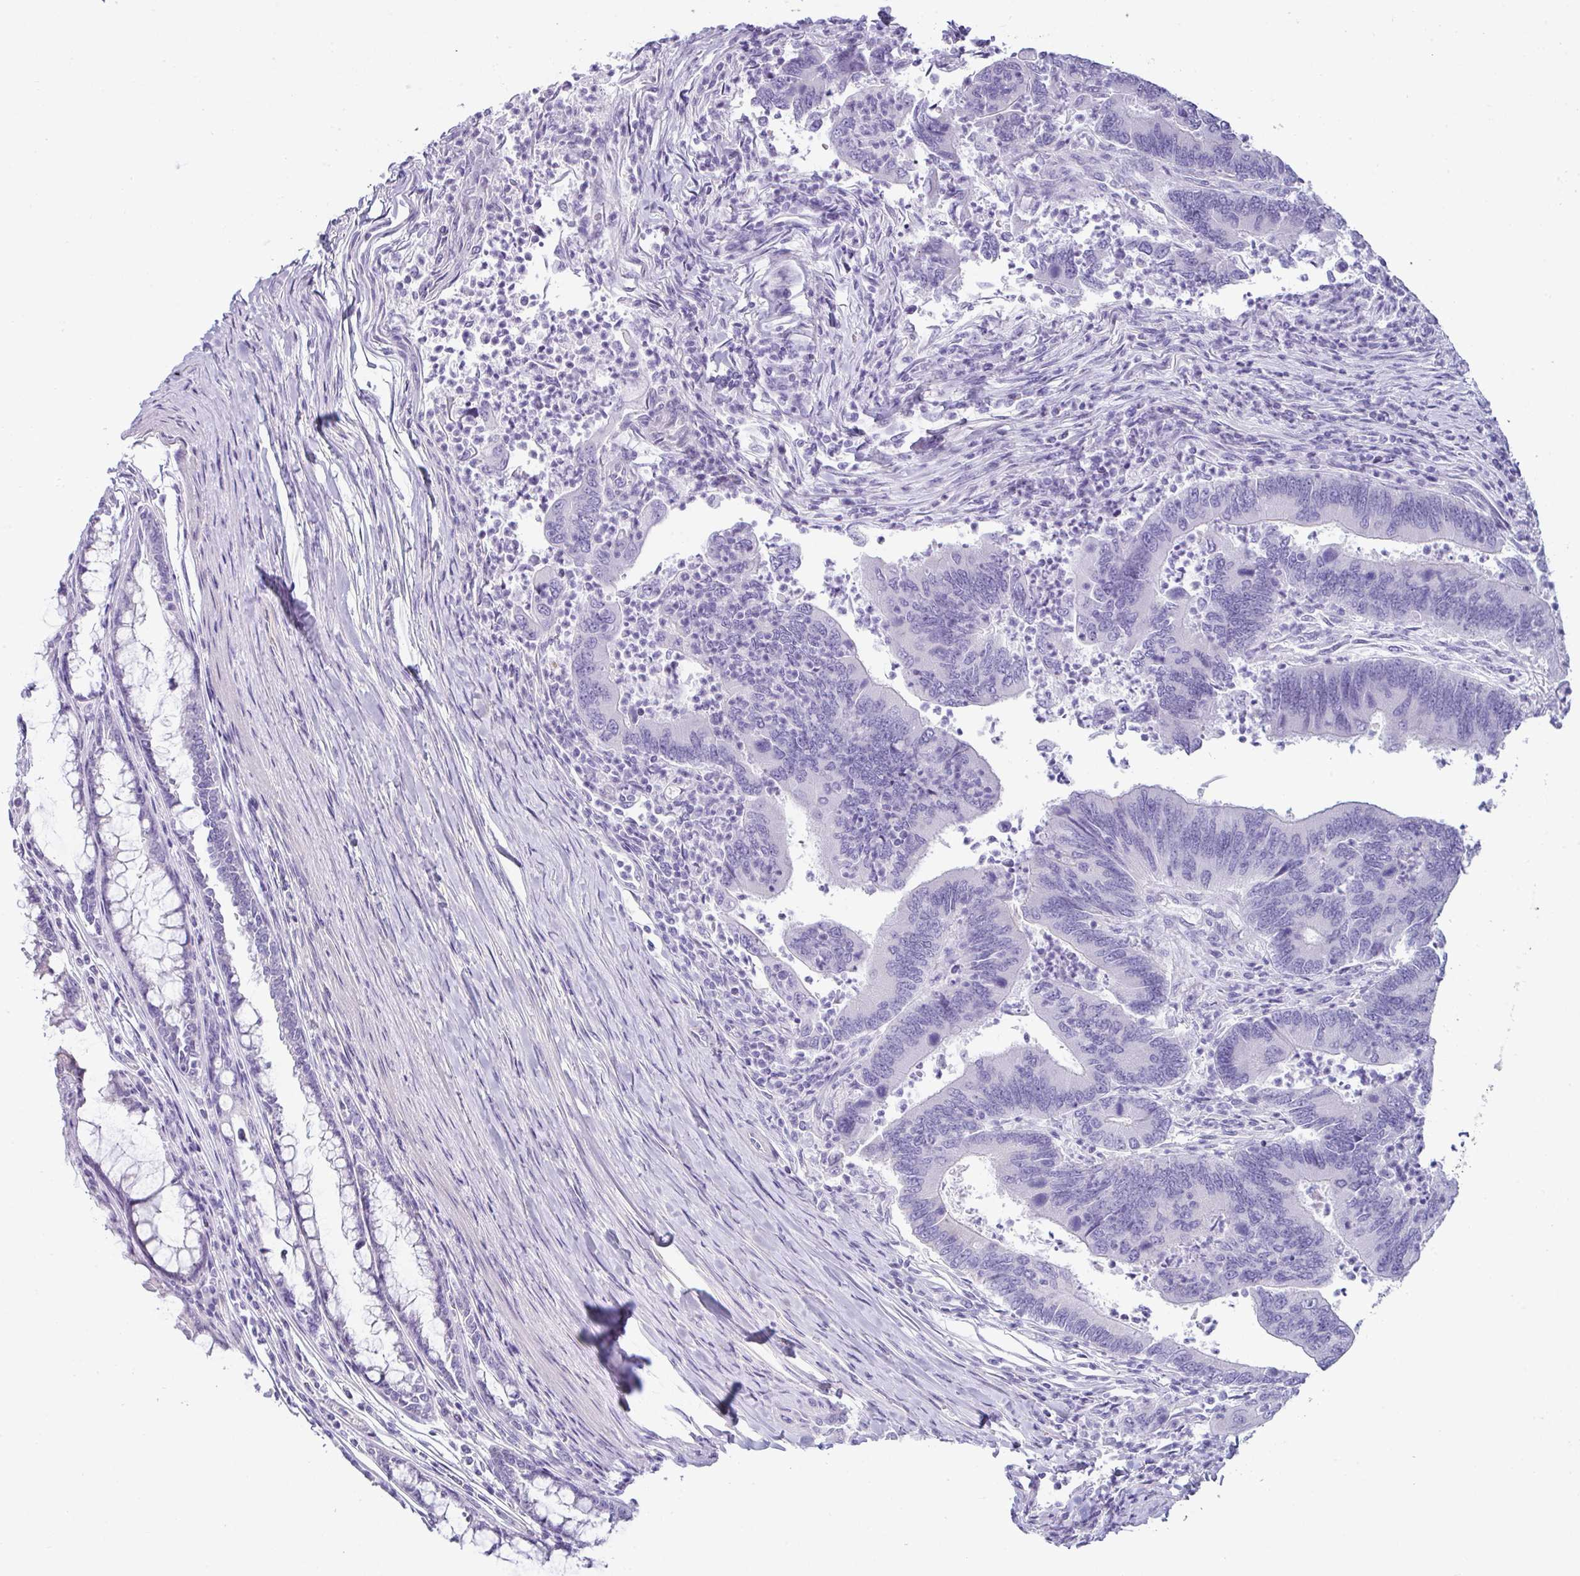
{"staining": {"intensity": "negative", "quantity": "none", "location": "none"}, "tissue": "colorectal cancer", "cell_type": "Tumor cells", "image_type": "cancer", "snomed": [{"axis": "morphology", "description": "Adenocarcinoma, NOS"}, {"axis": "topography", "description": "Colon"}], "caption": "This histopathology image is of colorectal cancer stained with IHC to label a protein in brown with the nuclei are counter-stained blue. There is no positivity in tumor cells.", "gene": "VCY1B", "patient": {"sex": "female", "age": 67}}